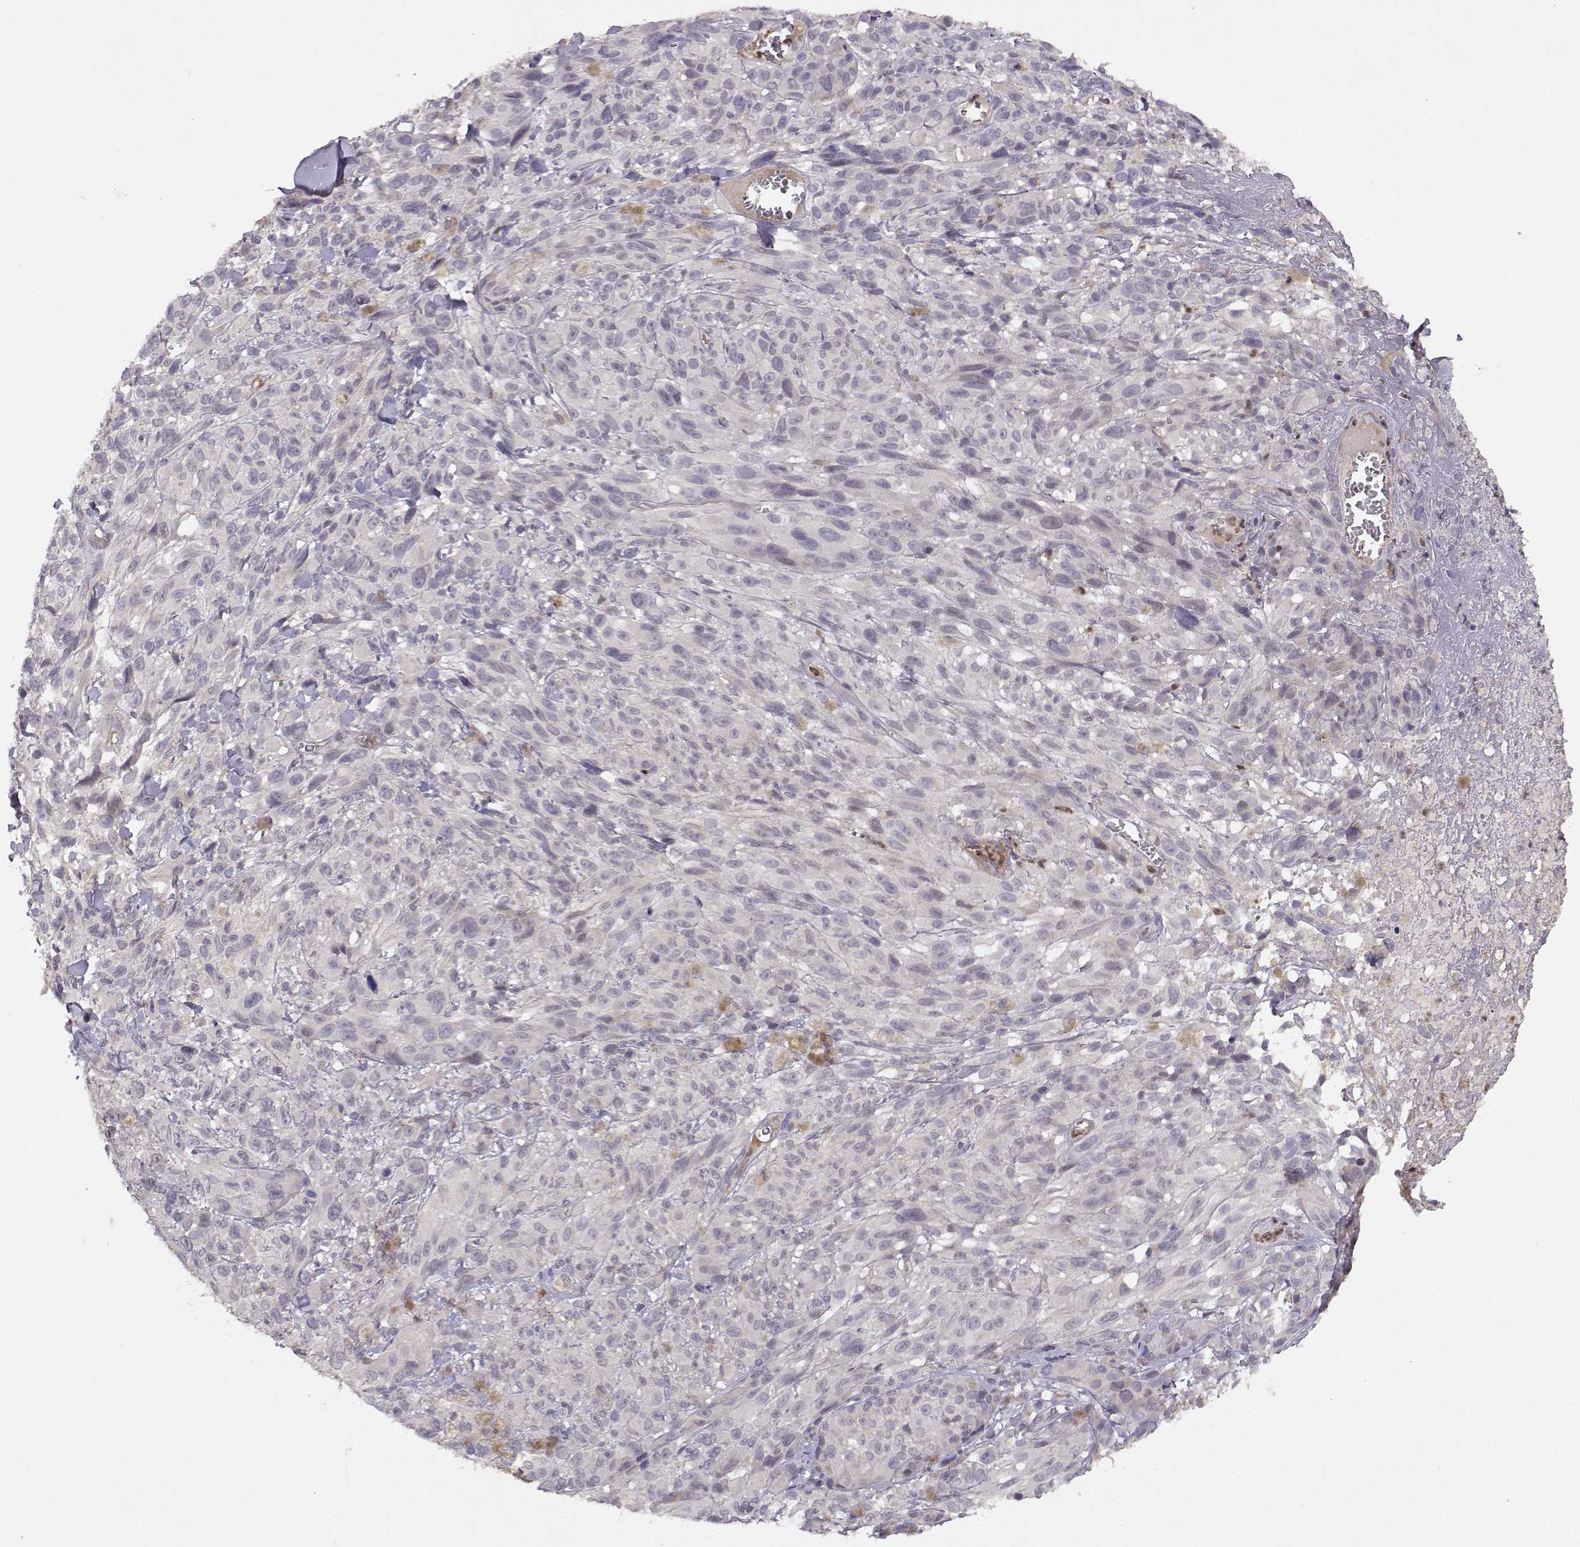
{"staining": {"intensity": "negative", "quantity": "none", "location": "none"}, "tissue": "melanoma", "cell_type": "Tumor cells", "image_type": "cancer", "snomed": [{"axis": "morphology", "description": "Malignant melanoma, NOS"}, {"axis": "topography", "description": "Skin"}], "caption": "A micrograph of human malignant melanoma is negative for staining in tumor cells.", "gene": "BMX", "patient": {"sex": "male", "age": 83}}